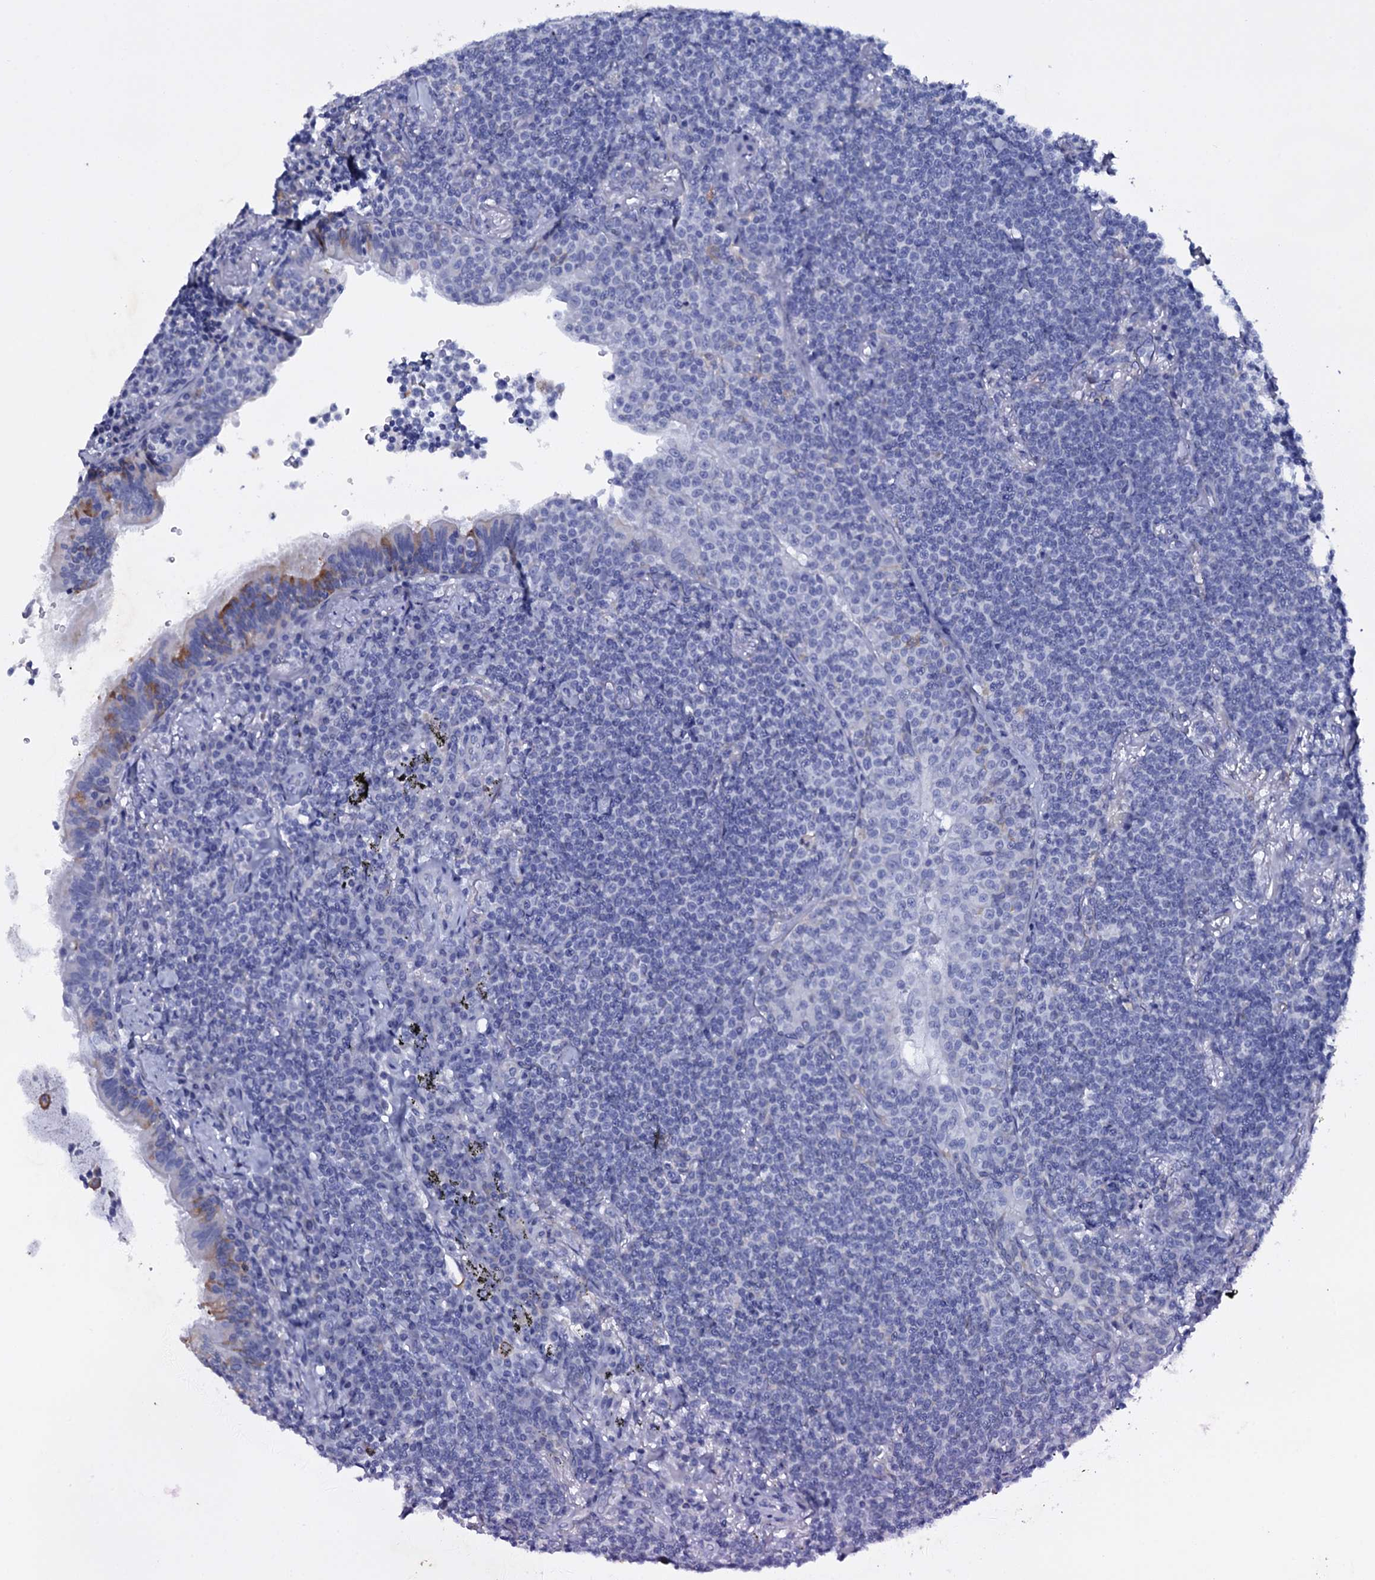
{"staining": {"intensity": "negative", "quantity": "none", "location": "none"}, "tissue": "lymphoma", "cell_type": "Tumor cells", "image_type": "cancer", "snomed": [{"axis": "morphology", "description": "Malignant lymphoma, non-Hodgkin's type, Low grade"}, {"axis": "topography", "description": "Lung"}], "caption": "IHC of human lymphoma reveals no positivity in tumor cells.", "gene": "ITPRID2", "patient": {"sex": "female", "age": 71}}